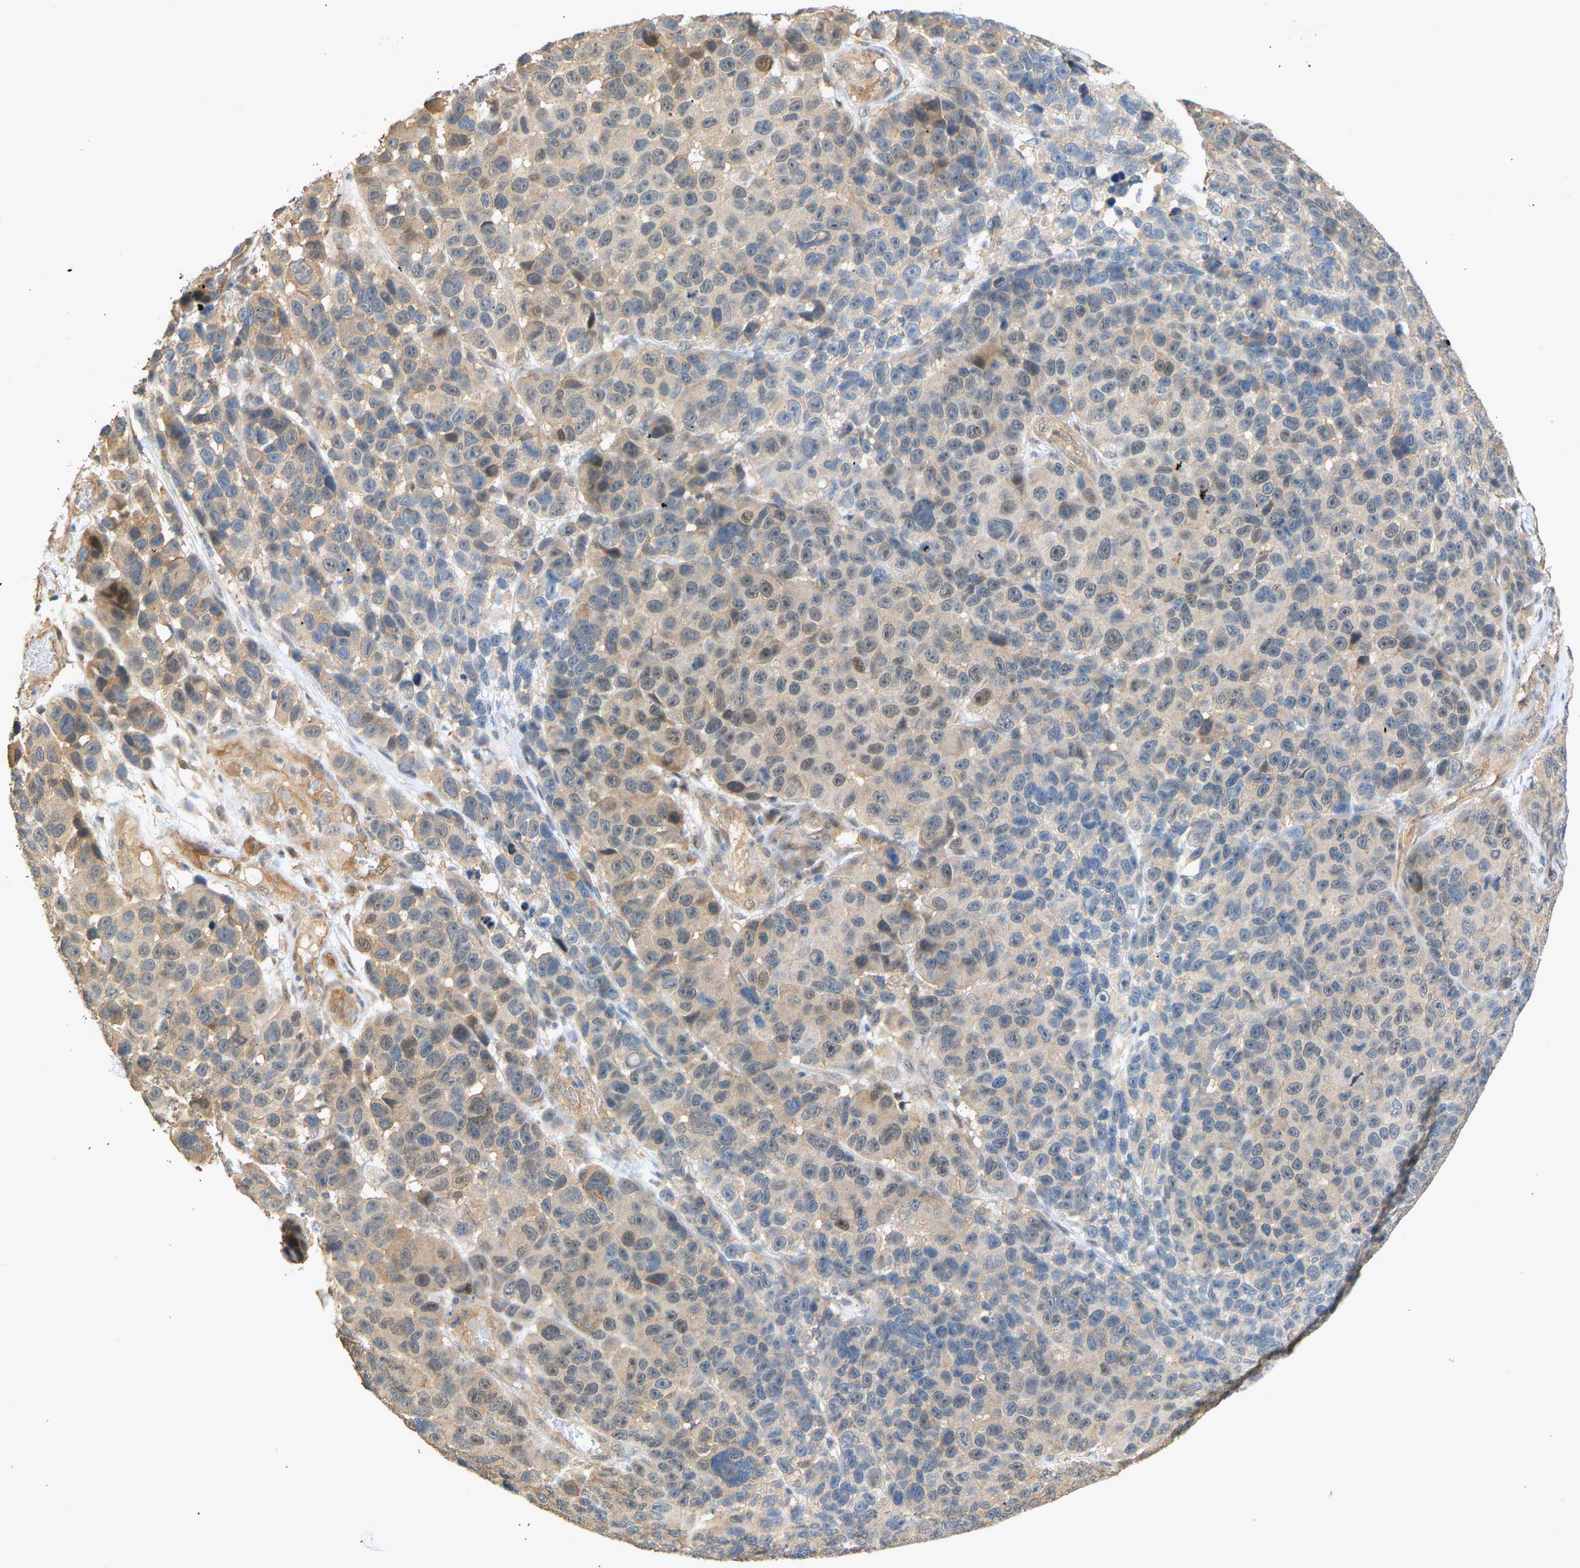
{"staining": {"intensity": "weak", "quantity": "25%-75%", "location": "cytoplasmic/membranous"}, "tissue": "melanoma", "cell_type": "Tumor cells", "image_type": "cancer", "snomed": [{"axis": "morphology", "description": "Malignant melanoma, NOS"}, {"axis": "topography", "description": "Skin"}], "caption": "Immunohistochemical staining of melanoma exhibits low levels of weak cytoplasmic/membranous expression in approximately 25%-75% of tumor cells. (DAB (3,3'-diaminobenzidine) IHC, brown staining for protein, blue staining for nuclei).", "gene": "RGL1", "patient": {"sex": "male", "age": 53}}